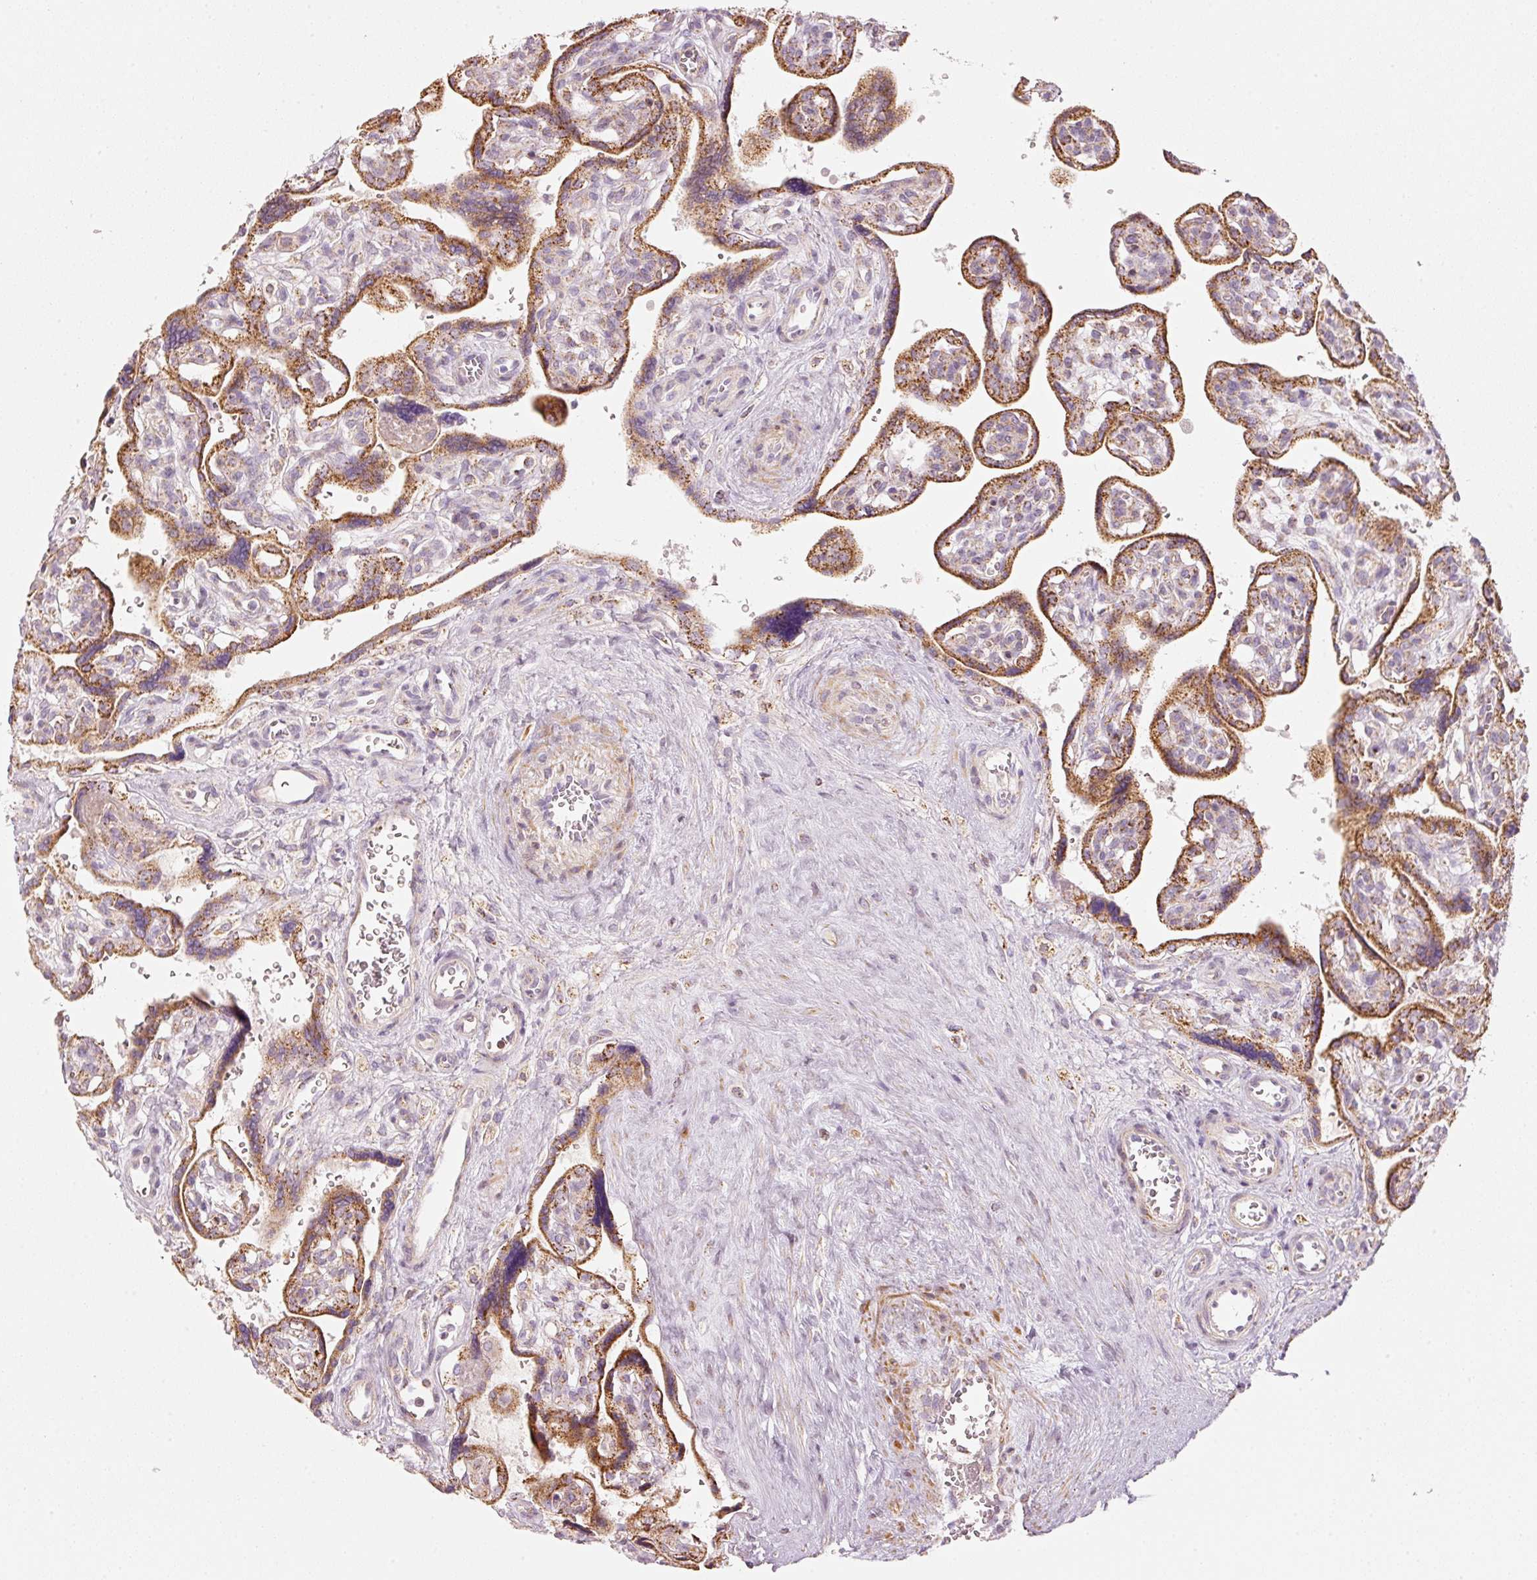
{"staining": {"intensity": "strong", "quantity": ">75%", "location": "cytoplasmic/membranous"}, "tissue": "placenta", "cell_type": "Decidual cells", "image_type": "normal", "snomed": [{"axis": "morphology", "description": "Normal tissue, NOS"}, {"axis": "topography", "description": "Placenta"}], "caption": "Decidual cells exhibit high levels of strong cytoplasmic/membranous positivity in about >75% of cells in normal human placenta. The staining was performed using DAB (3,3'-diaminobenzidine), with brown indicating positive protein expression. Nuclei are stained blue with hematoxylin.", "gene": "C17orf98", "patient": {"sex": "female", "age": 39}}